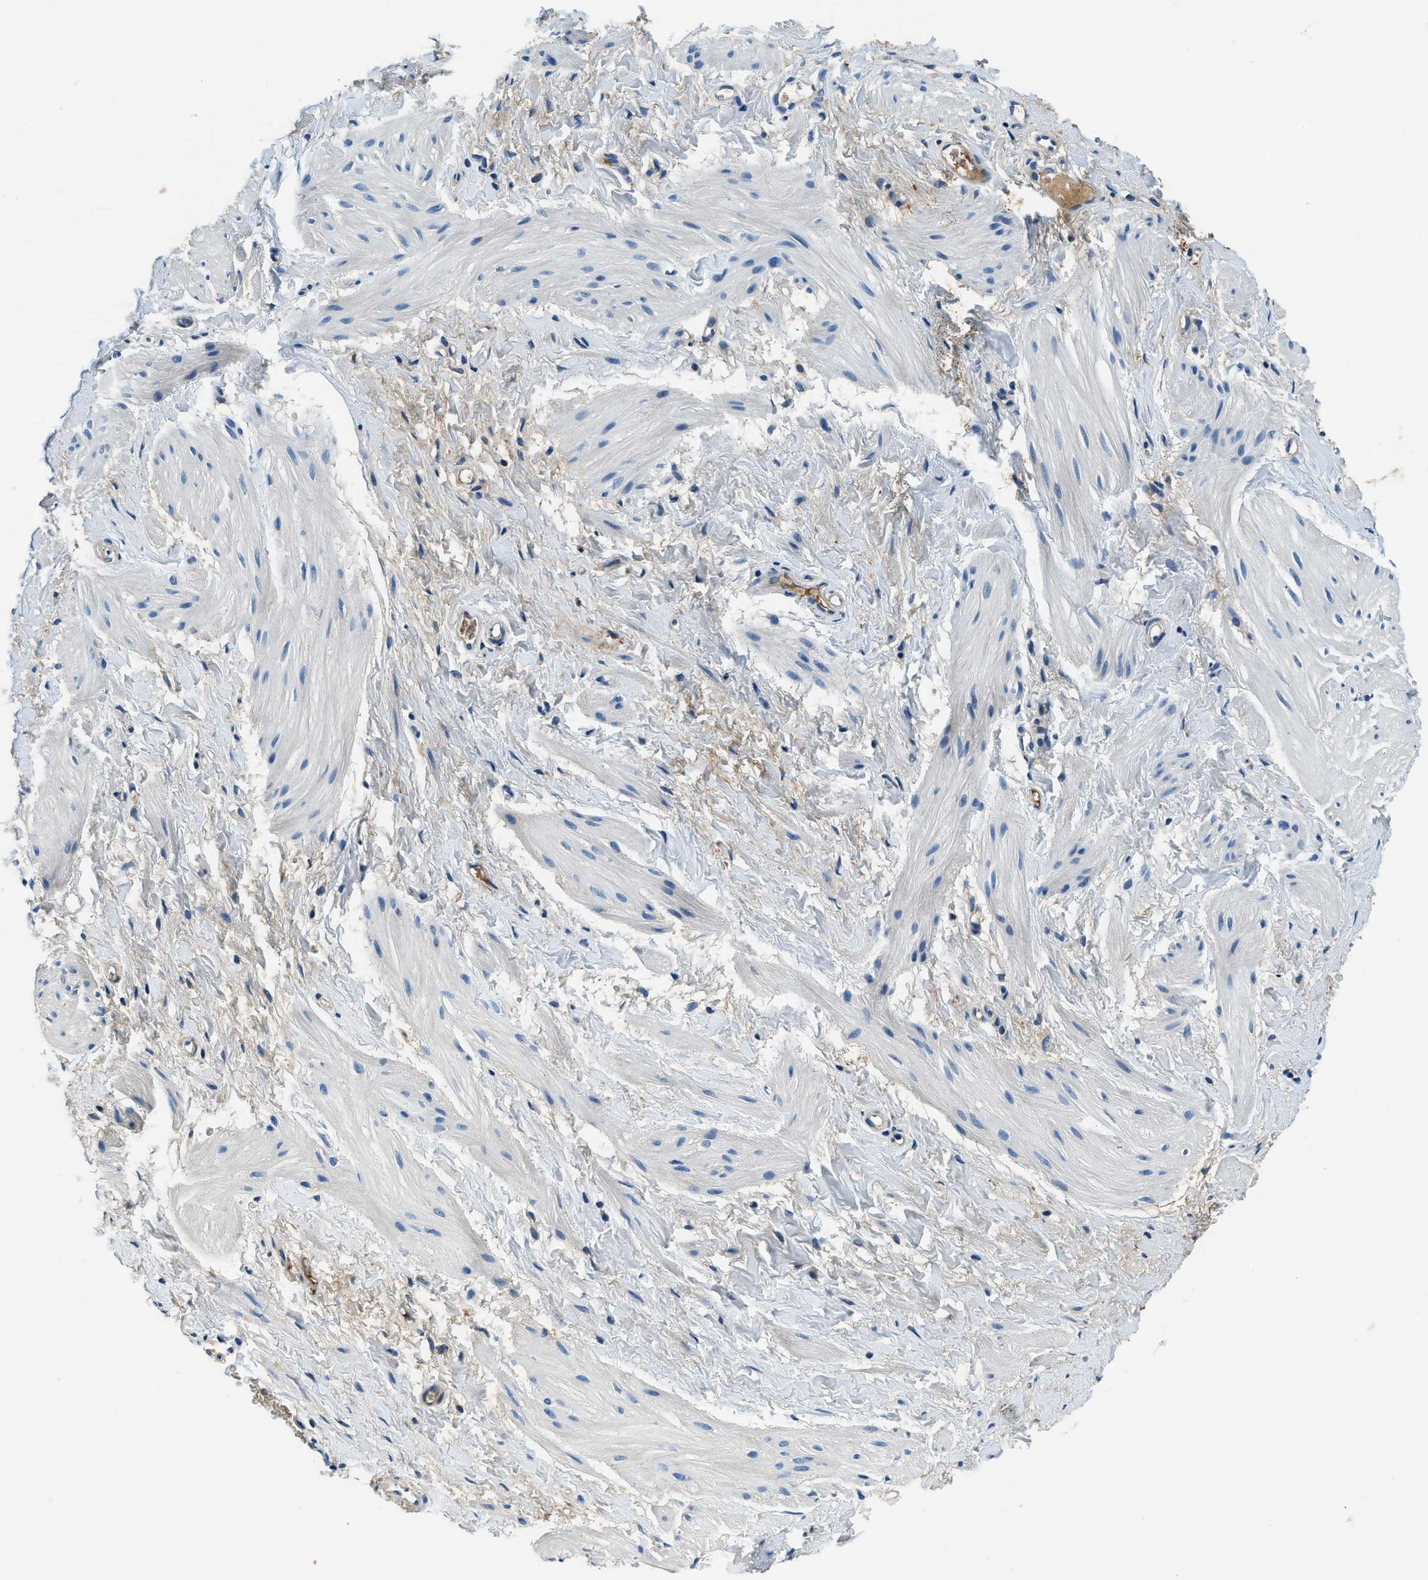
{"staining": {"intensity": "negative", "quantity": "none", "location": "none"}, "tissue": "smooth muscle", "cell_type": "Smooth muscle cells", "image_type": "normal", "snomed": [{"axis": "morphology", "description": "Normal tissue, NOS"}, {"axis": "topography", "description": "Smooth muscle"}], "caption": "Smooth muscle cells show no significant positivity in benign smooth muscle. (Stains: DAB (3,3'-diaminobenzidine) immunohistochemistry (IHC) with hematoxylin counter stain, Microscopy: brightfield microscopy at high magnification).", "gene": "TMEM186", "patient": {"sex": "male", "age": 16}}